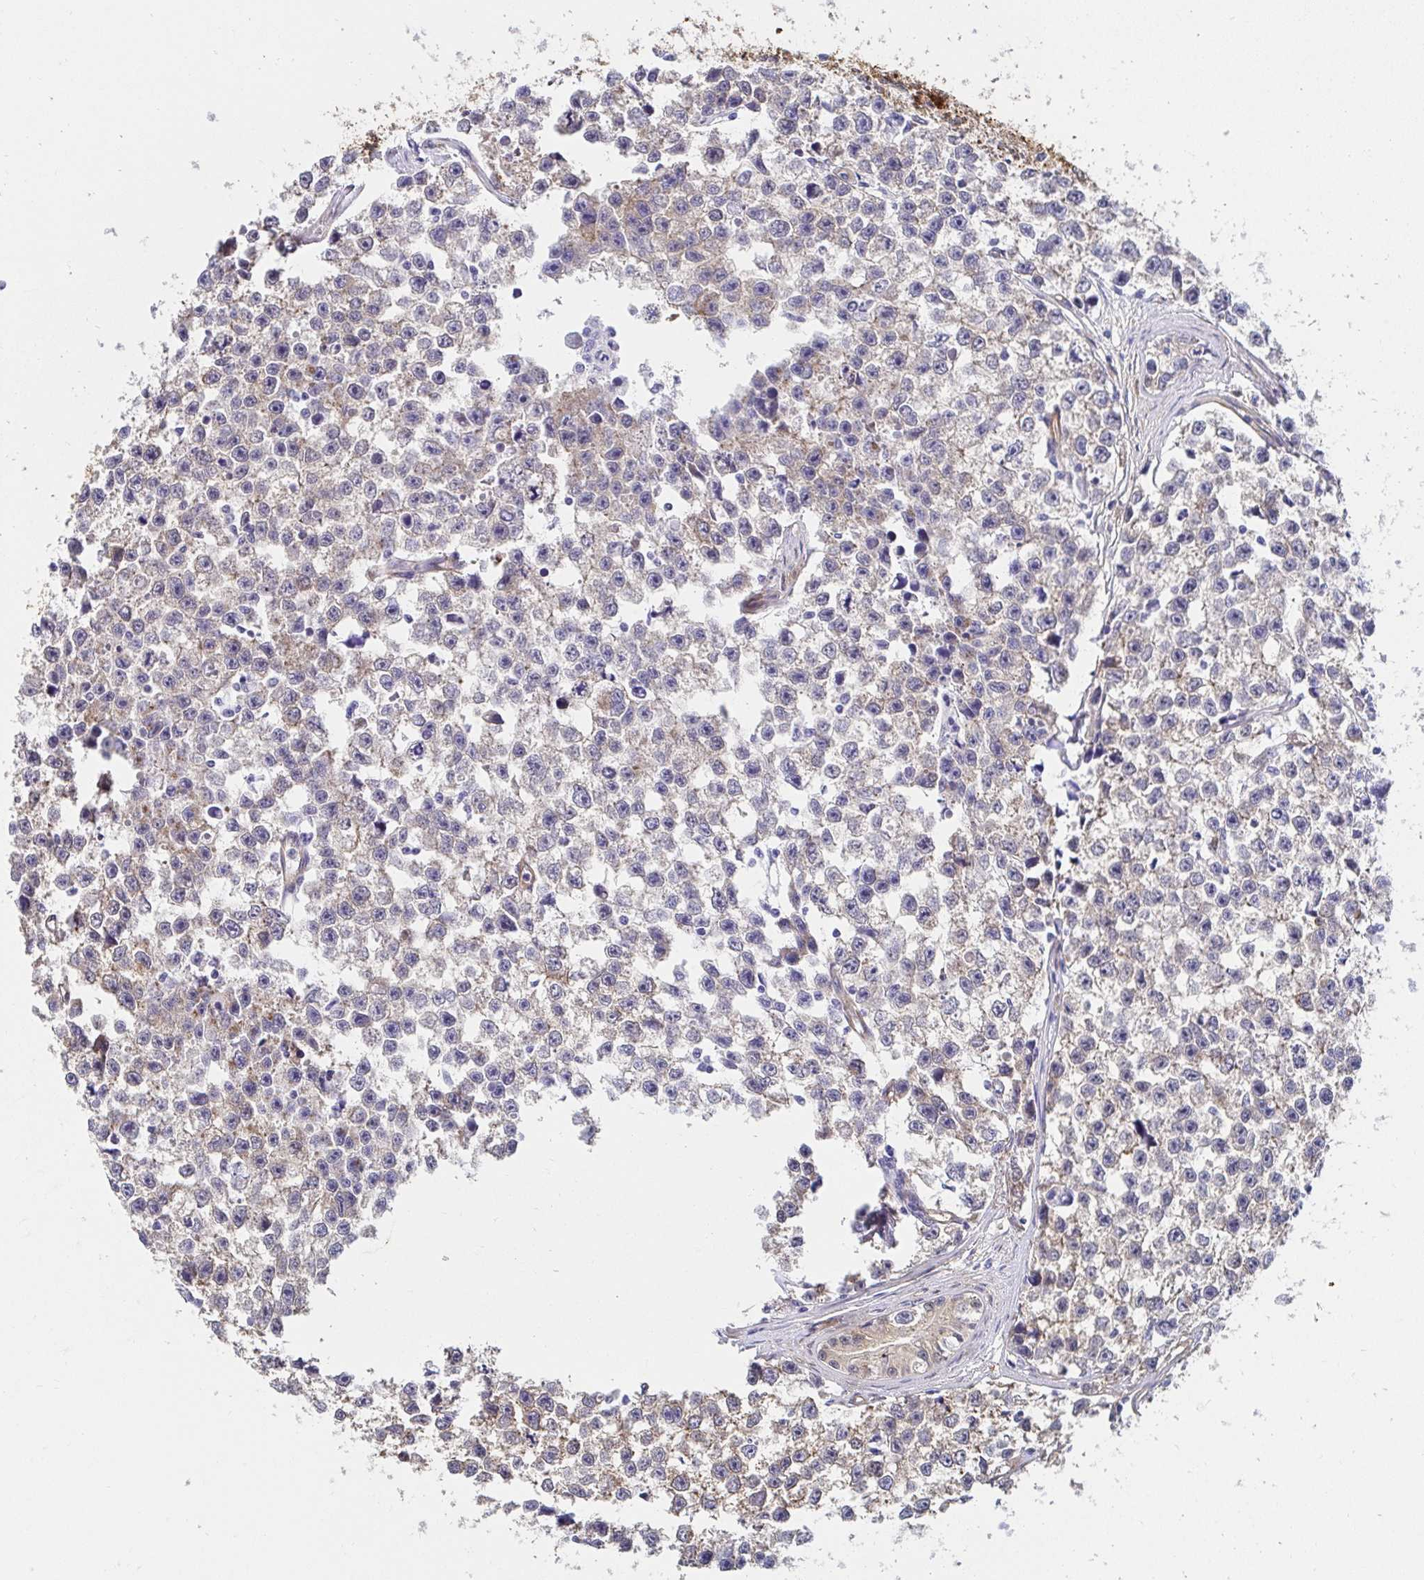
{"staining": {"intensity": "weak", "quantity": "<25%", "location": "cytoplasmic/membranous"}, "tissue": "testis cancer", "cell_type": "Tumor cells", "image_type": "cancer", "snomed": [{"axis": "morphology", "description": "Seminoma, NOS"}, {"axis": "topography", "description": "Testis"}], "caption": "High power microscopy micrograph of an immunohistochemistry (IHC) micrograph of seminoma (testis), revealing no significant expression in tumor cells.", "gene": "CTTN", "patient": {"sex": "male", "age": 26}}